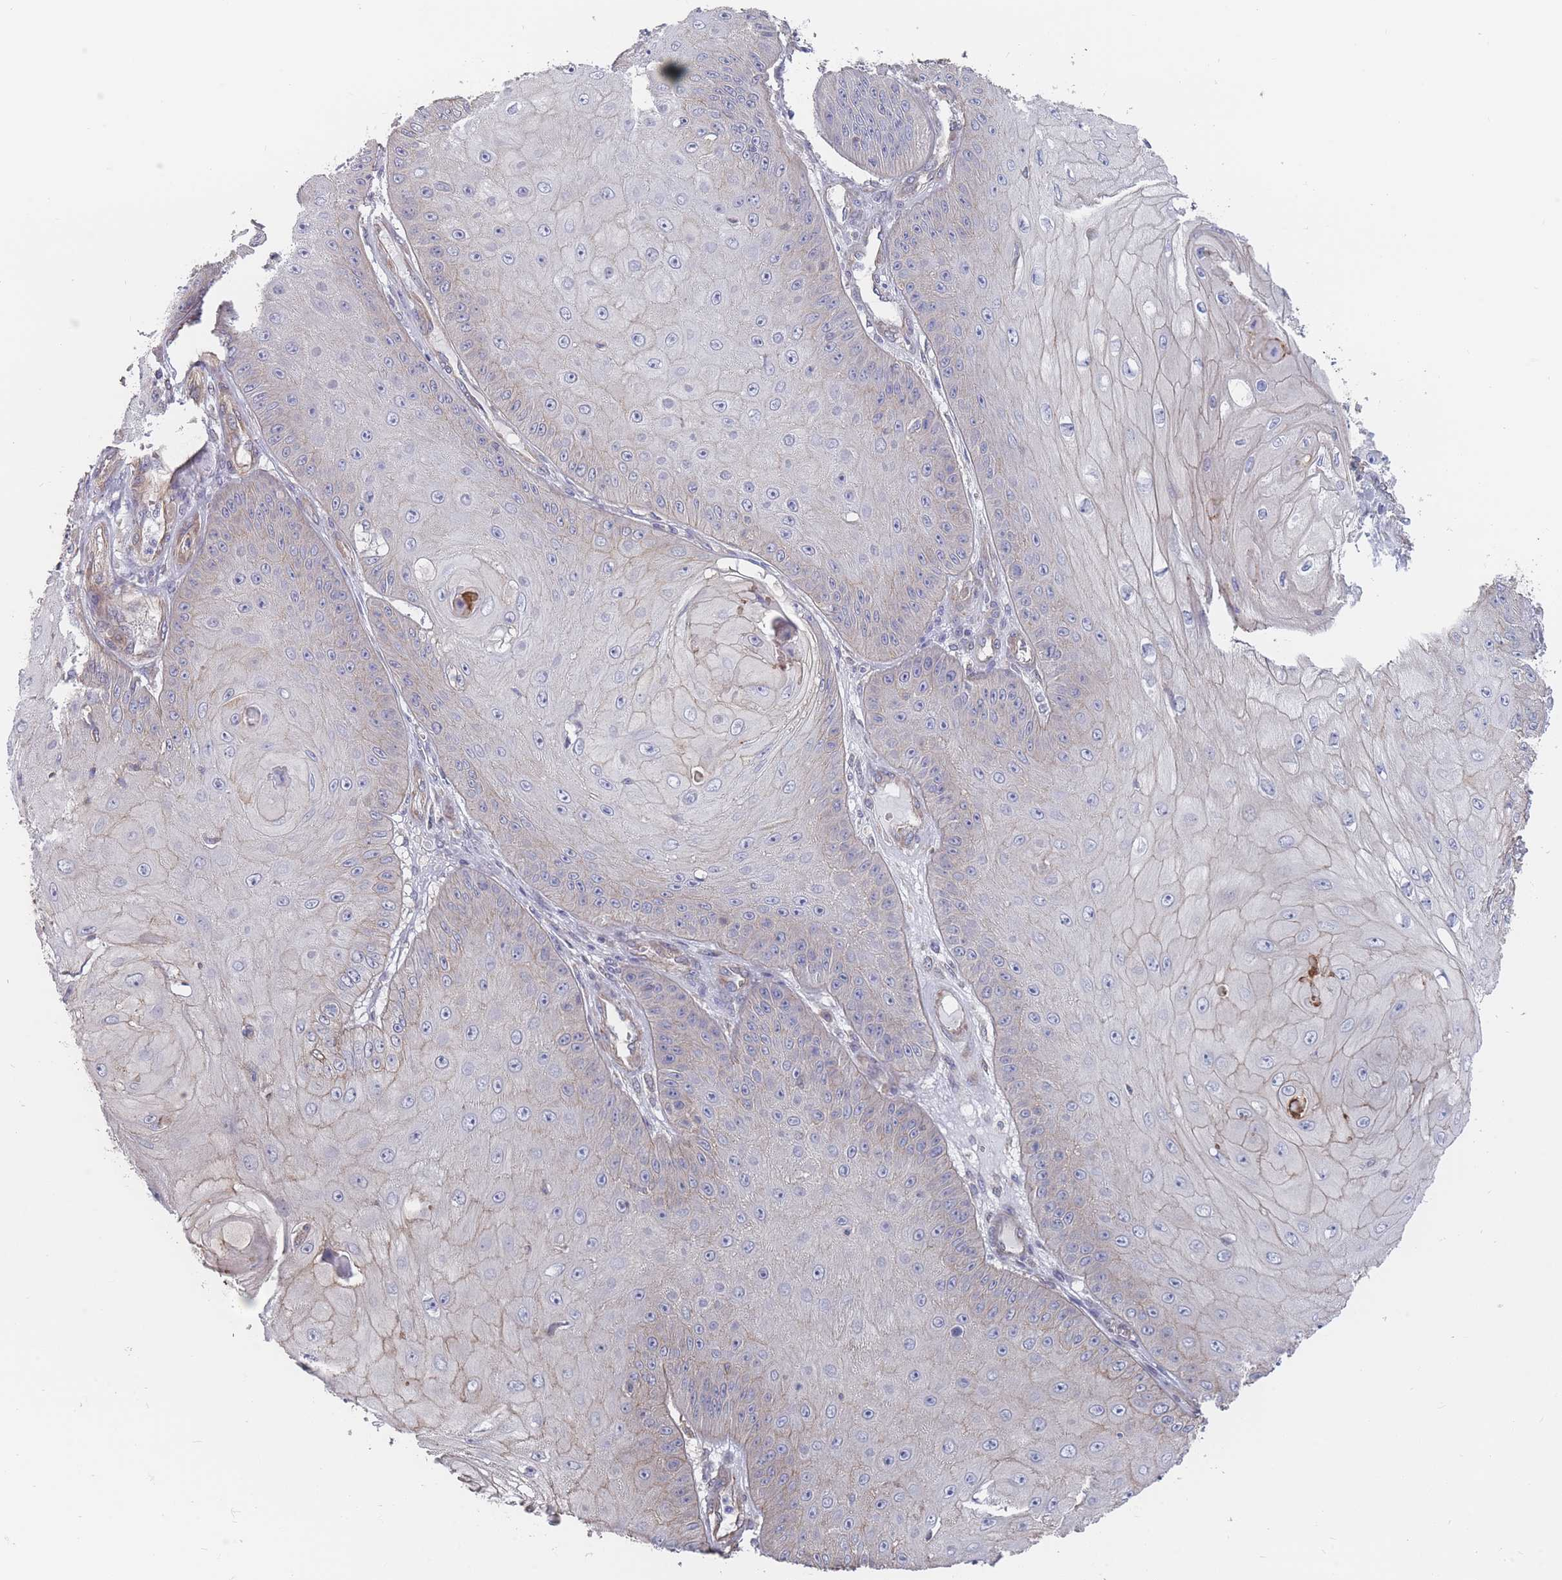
{"staining": {"intensity": "negative", "quantity": "none", "location": "none"}, "tissue": "skin cancer", "cell_type": "Tumor cells", "image_type": "cancer", "snomed": [{"axis": "morphology", "description": "Squamous cell carcinoma, NOS"}, {"axis": "topography", "description": "Skin"}], "caption": "DAB (3,3'-diaminobenzidine) immunohistochemical staining of skin cancer exhibits no significant staining in tumor cells.", "gene": "SLC1A6", "patient": {"sex": "male", "age": 70}}